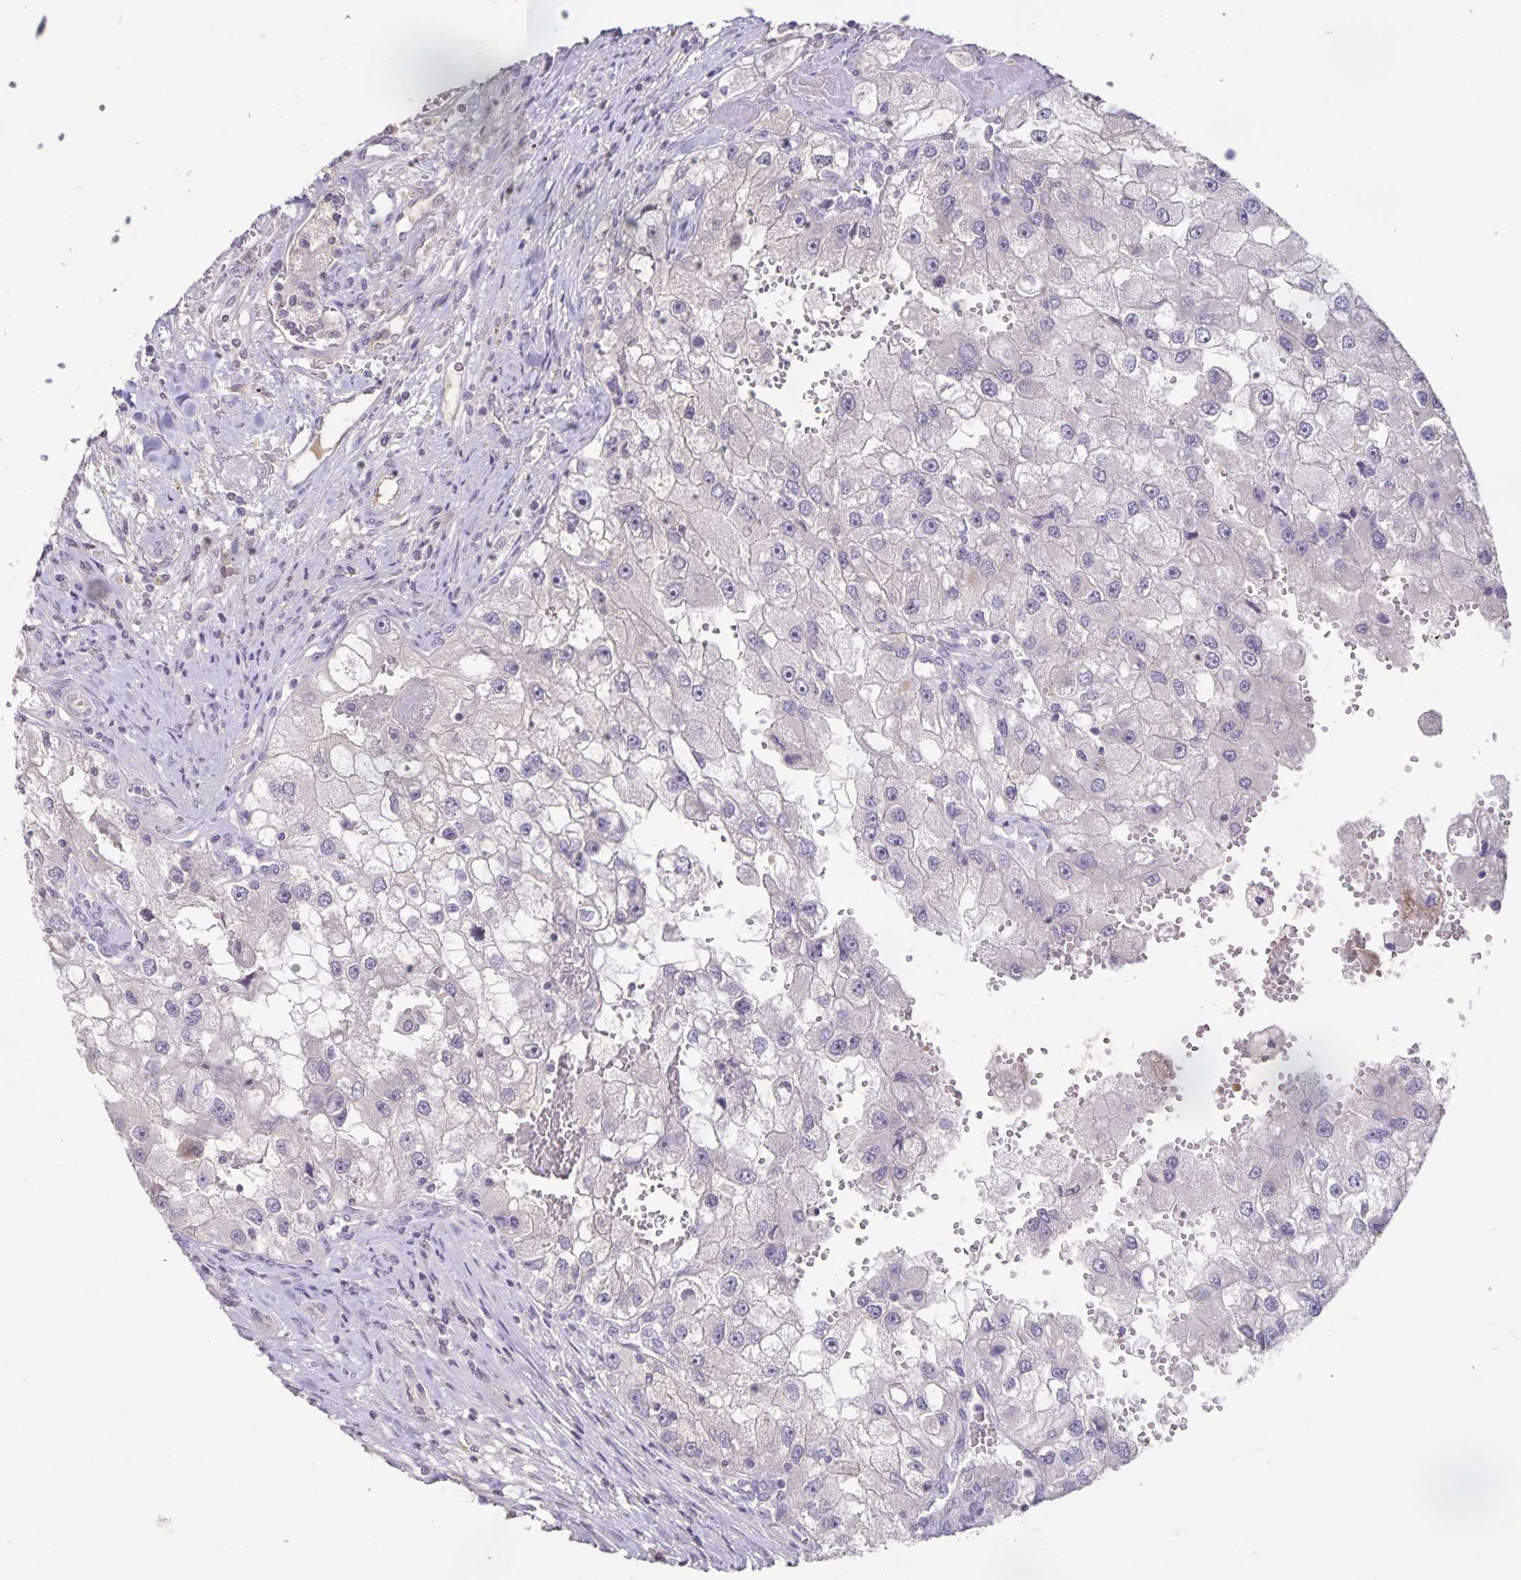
{"staining": {"intensity": "negative", "quantity": "none", "location": "none"}, "tissue": "renal cancer", "cell_type": "Tumor cells", "image_type": "cancer", "snomed": [{"axis": "morphology", "description": "Adenocarcinoma, NOS"}, {"axis": "topography", "description": "Kidney"}], "caption": "This is an immunohistochemistry image of renal adenocarcinoma. There is no expression in tumor cells.", "gene": "INSL5", "patient": {"sex": "male", "age": 63}}